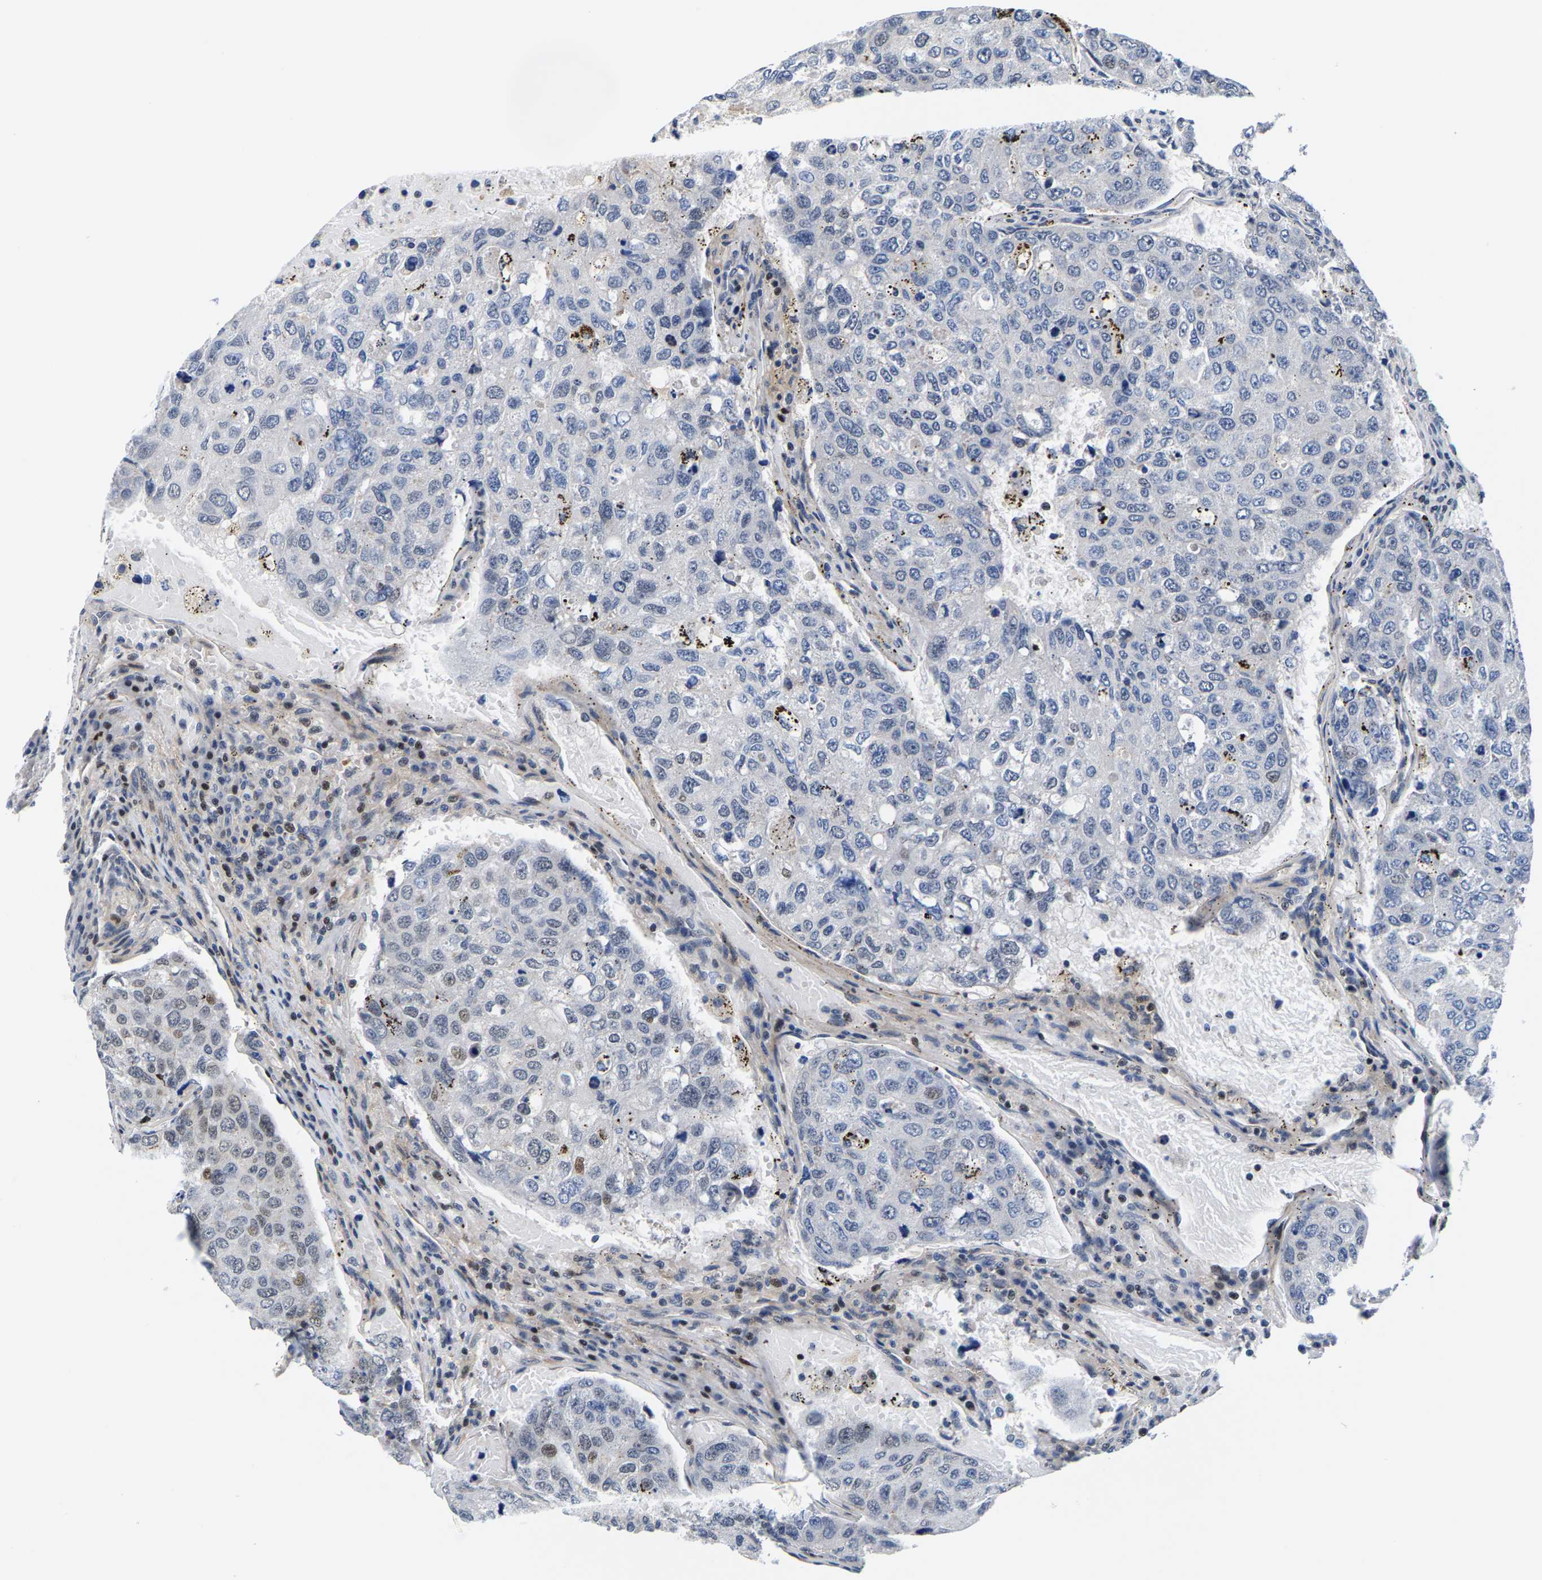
{"staining": {"intensity": "weak", "quantity": "25%-75%", "location": "nuclear"}, "tissue": "urothelial cancer", "cell_type": "Tumor cells", "image_type": "cancer", "snomed": [{"axis": "morphology", "description": "Urothelial carcinoma, High grade"}, {"axis": "topography", "description": "Lymph node"}, {"axis": "topography", "description": "Urinary bladder"}], "caption": "A brown stain shows weak nuclear positivity of a protein in human urothelial cancer tumor cells.", "gene": "GTPBP10", "patient": {"sex": "male", "age": 51}}